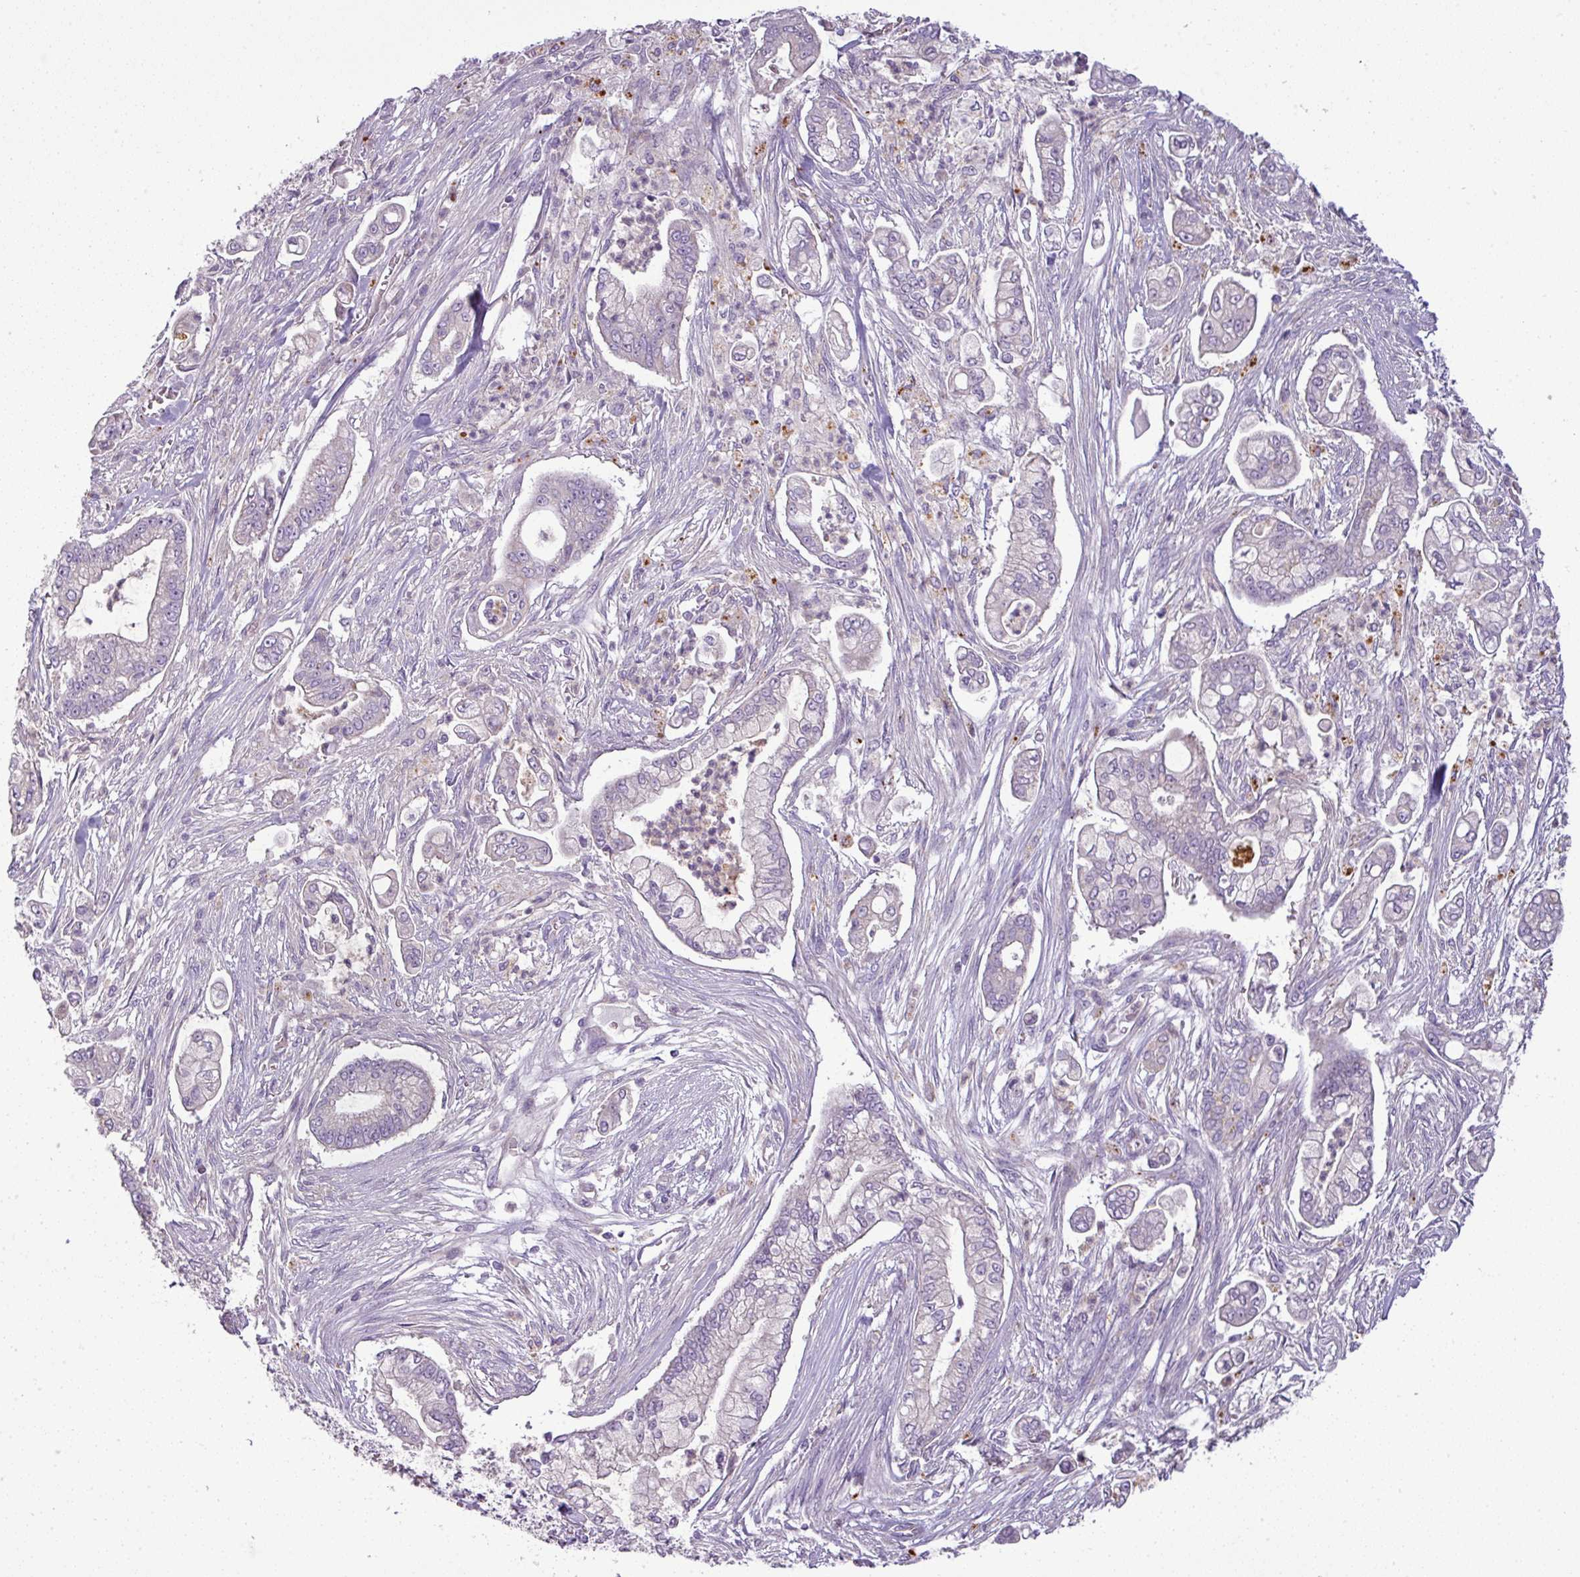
{"staining": {"intensity": "negative", "quantity": "none", "location": "none"}, "tissue": "pancreatic cancer", "cell_type": "Tumor cells", "image_type": "cancer", "snomed": [{"axis": "morphology", "description": "Adenocarcinoma, NOS"}, {"axis": "topography", "description": "Pancreas"}], "caption": "Tumor cells show no significant staining in pancreatic cancer. (DAB immunohistochemistry (IHC), high magnification).", "gene": "PNMA6A", "patient": {"sex": "female", "age": 69}}